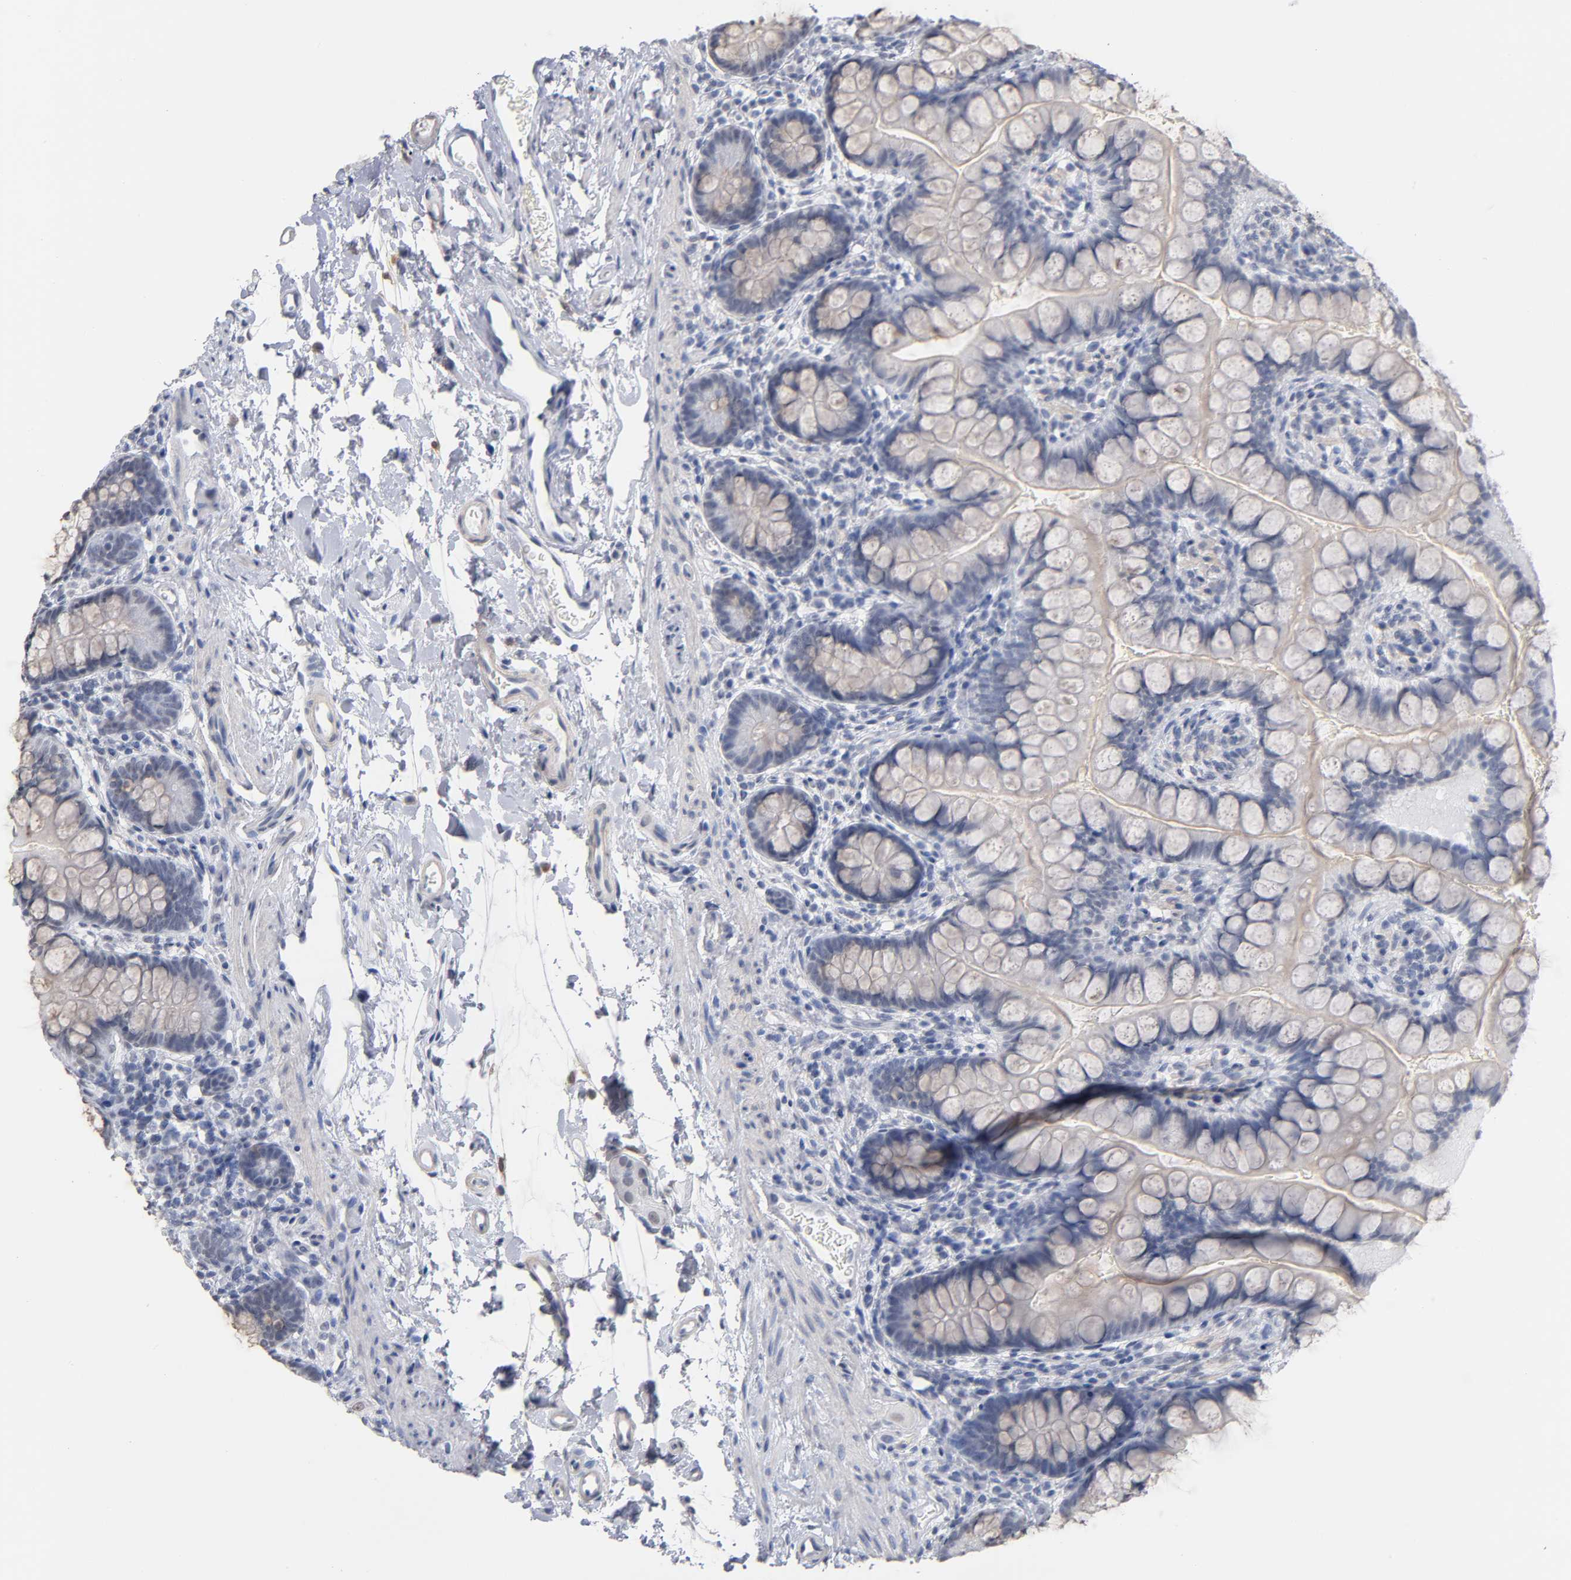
{"staining": {"intensity": "weak", "quantity": "<25%", "location": "cytoplasmic/membranous"}, "tissue": "small intestine", "cell_type": "Glandular cells", "image_type": "normal", "snomed": [{"axis": "morphology", "description": "Normal tissue, NOS"}, {"axis": "topography", "description": "Small intestine"}], "caption": "IHC micrograph of unremarkable small intestine stained for a protein (brown), which demonstrates no positivity in glandular cells.", "gene": "CRABP2", "patient": {"sex": "female", "age": 58}}